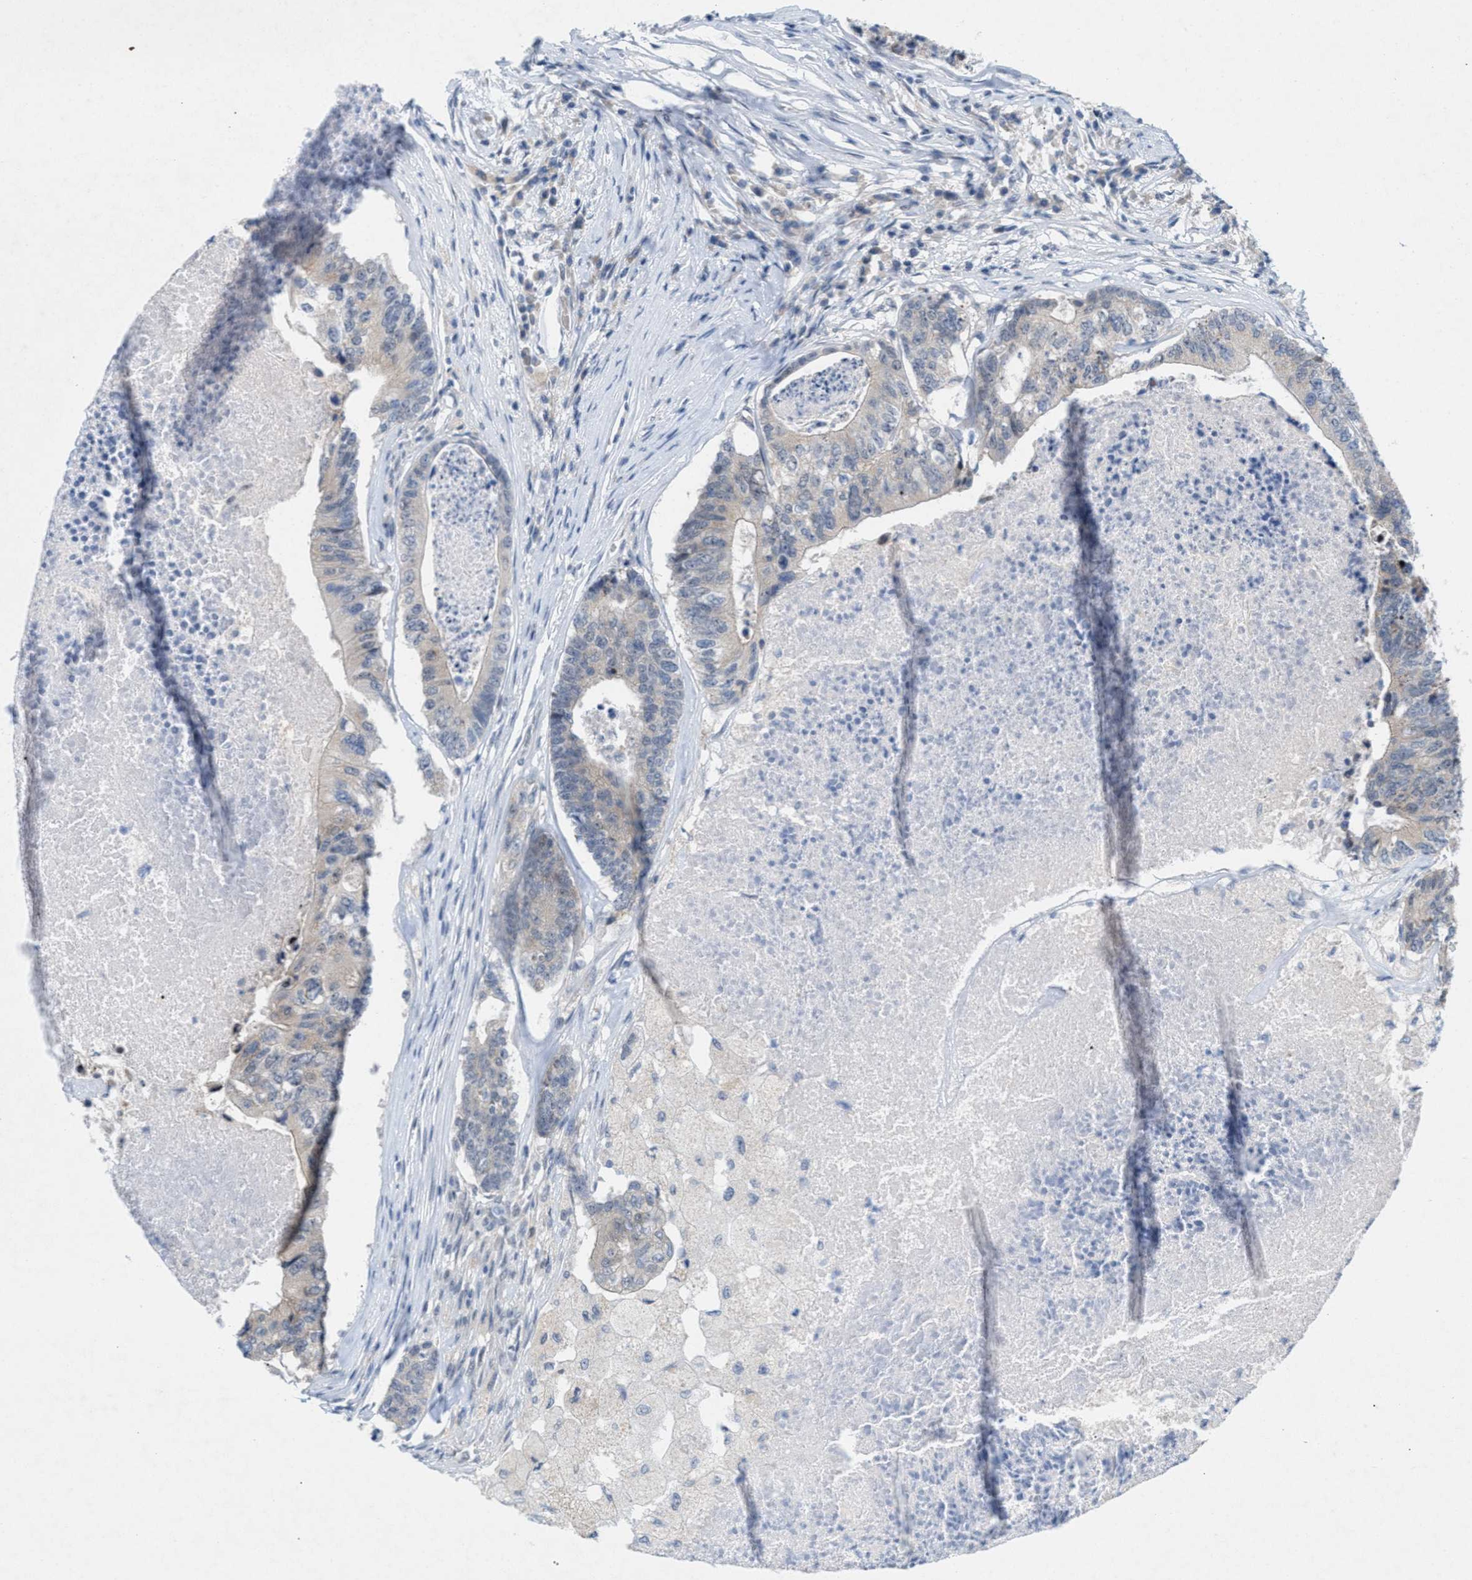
{"staining": {"intensity": "negative", "quantity": "none", "location": "none"}, "tissue": "colorectal cancer", "cell_type": "Tumor cells", "image_type": "cancer", "snomed": [{"axis": "morphology", "description": "Adenocarcinoma, NOS"}, {"axis": "topography", "description": "Colon"}], "caption": "This is an immunohistochemistry (IHC) micrograph of human colorectal adenocarcinoma. There is no staining in tumor cells.", "gene": "WIPI2", "patient": {"sex": "female", "age": 67}}